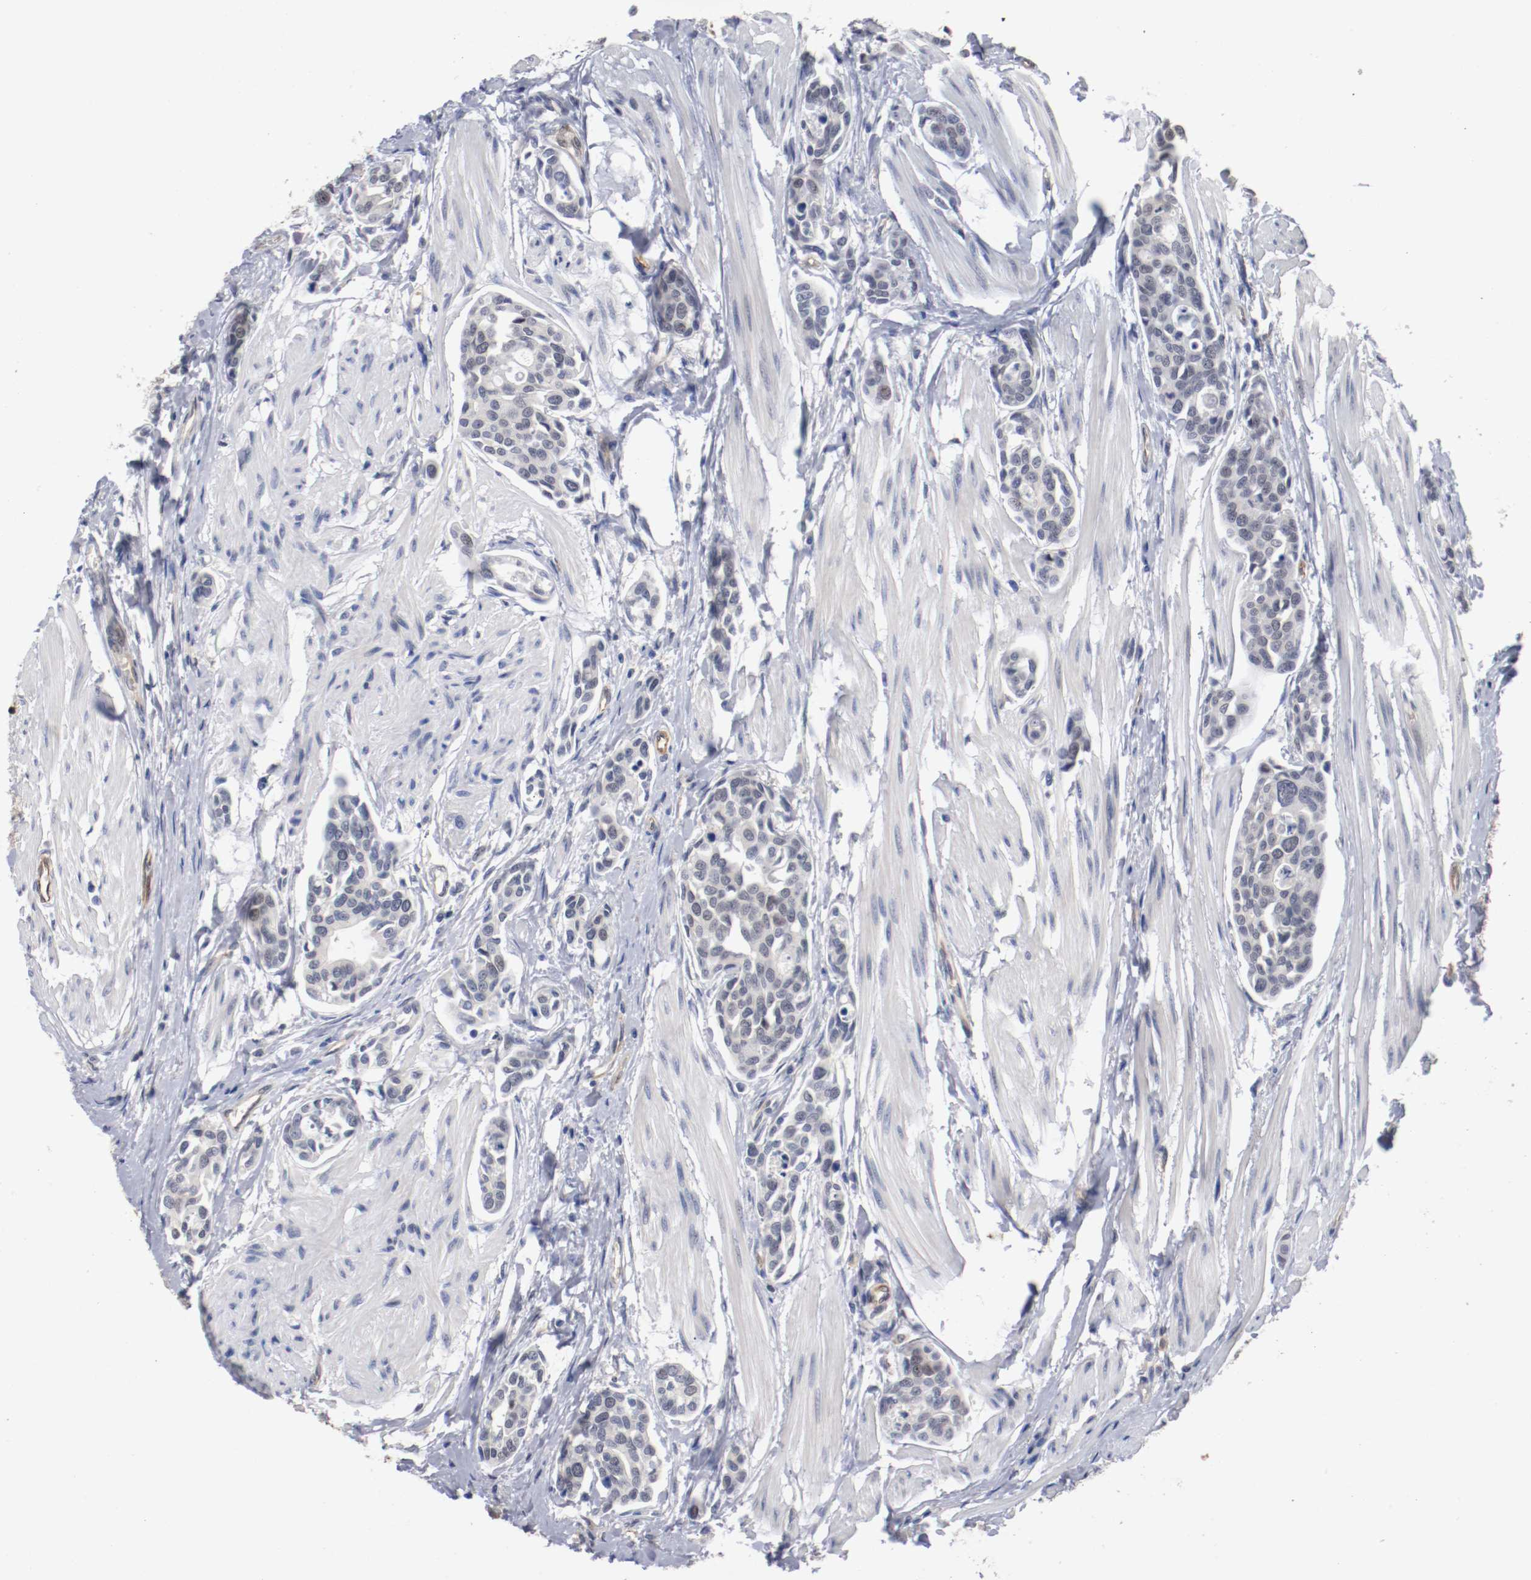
{"staining": {"intensity": "negative", "quantity": "none", "location": "none"}, "tissue": "urothelial cancer", "cell_type": "Tumor cells", "image_type": "cancer", "snomed": [{"axis": "morphology", "description": "Urothelial carcinoma, High grade"}, {"axis": "topography", "description": "Urinary bladder"}], "caption": "Immunohistochemistry (IHC) photomicrograph of urothelial carcinoma (high-grade) stained for a protein (brown), which reveals no expression in tumor cells.", "gene": "RBM23", "patient": {"sex": "male", "age": 78}}